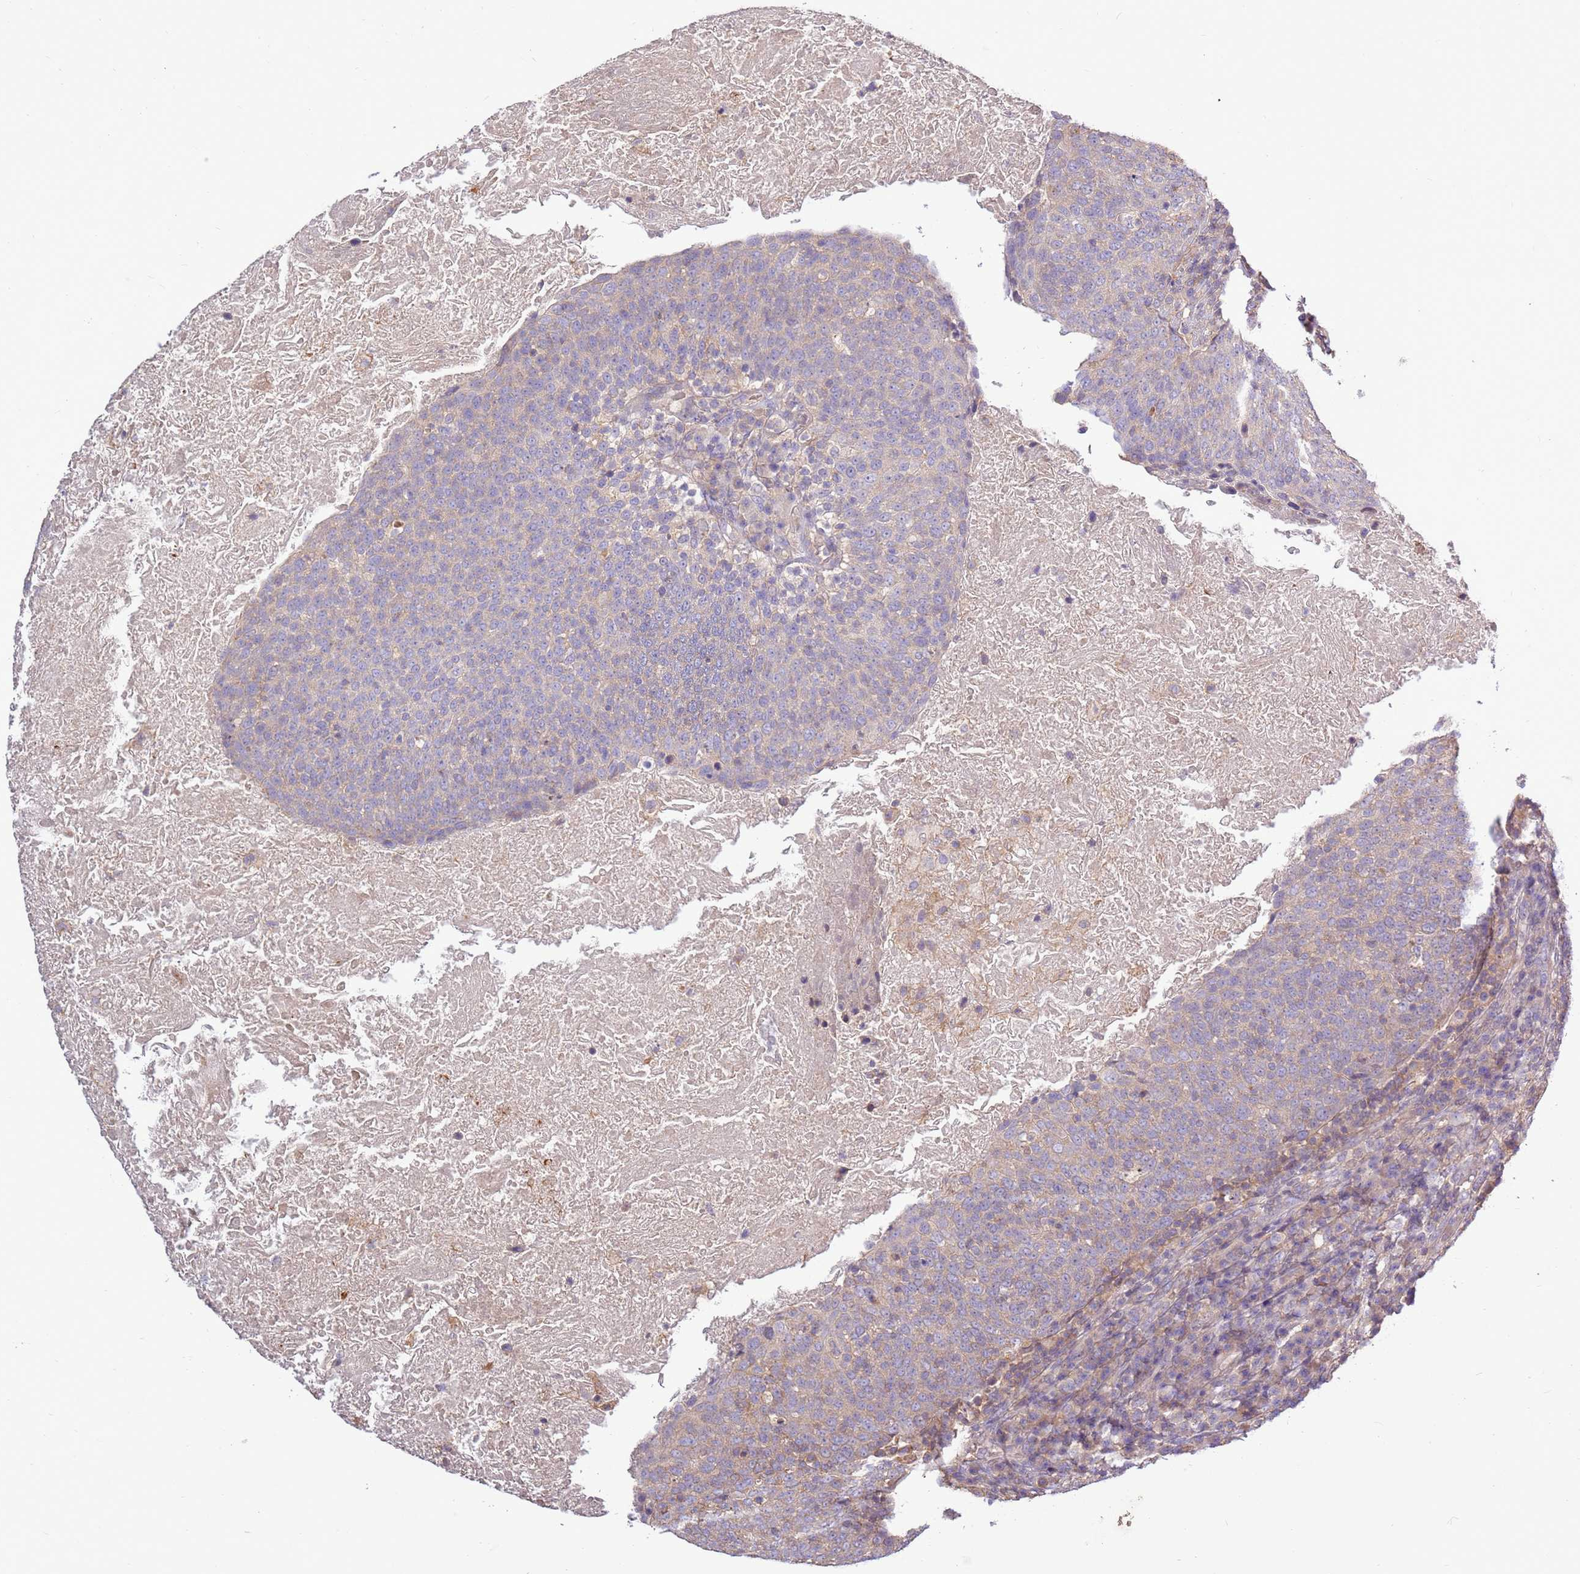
{"staining": {"intensity": "negative", "quantity": "none", "location": "none"}, "tissue": "head and neck cancer", "cell_type": "Tumor cells", "image_type": "cancer", "snomed": [{"axis": "morphology", "description": "Squamous cell carcinoma, NOS"}, {"axis": "morphology", "description": "Squamous cell carcinoma, metastatic, NOS"}, {"axis": "topography", "description": "Lymph node"}, {"axis": "topography", "description": "Head-Neck"}], "caption": "Immunohistochemistry (IHC) image of neoplastic tissue: metastatic squamous cell carcinoma (head and neck) stained with DAB (3,3'-diaminobenzidine) reveals no significant protein expression in tumor cells.", "gene": "EVA1B", "patient": {"sex": "male", "age": 62}}